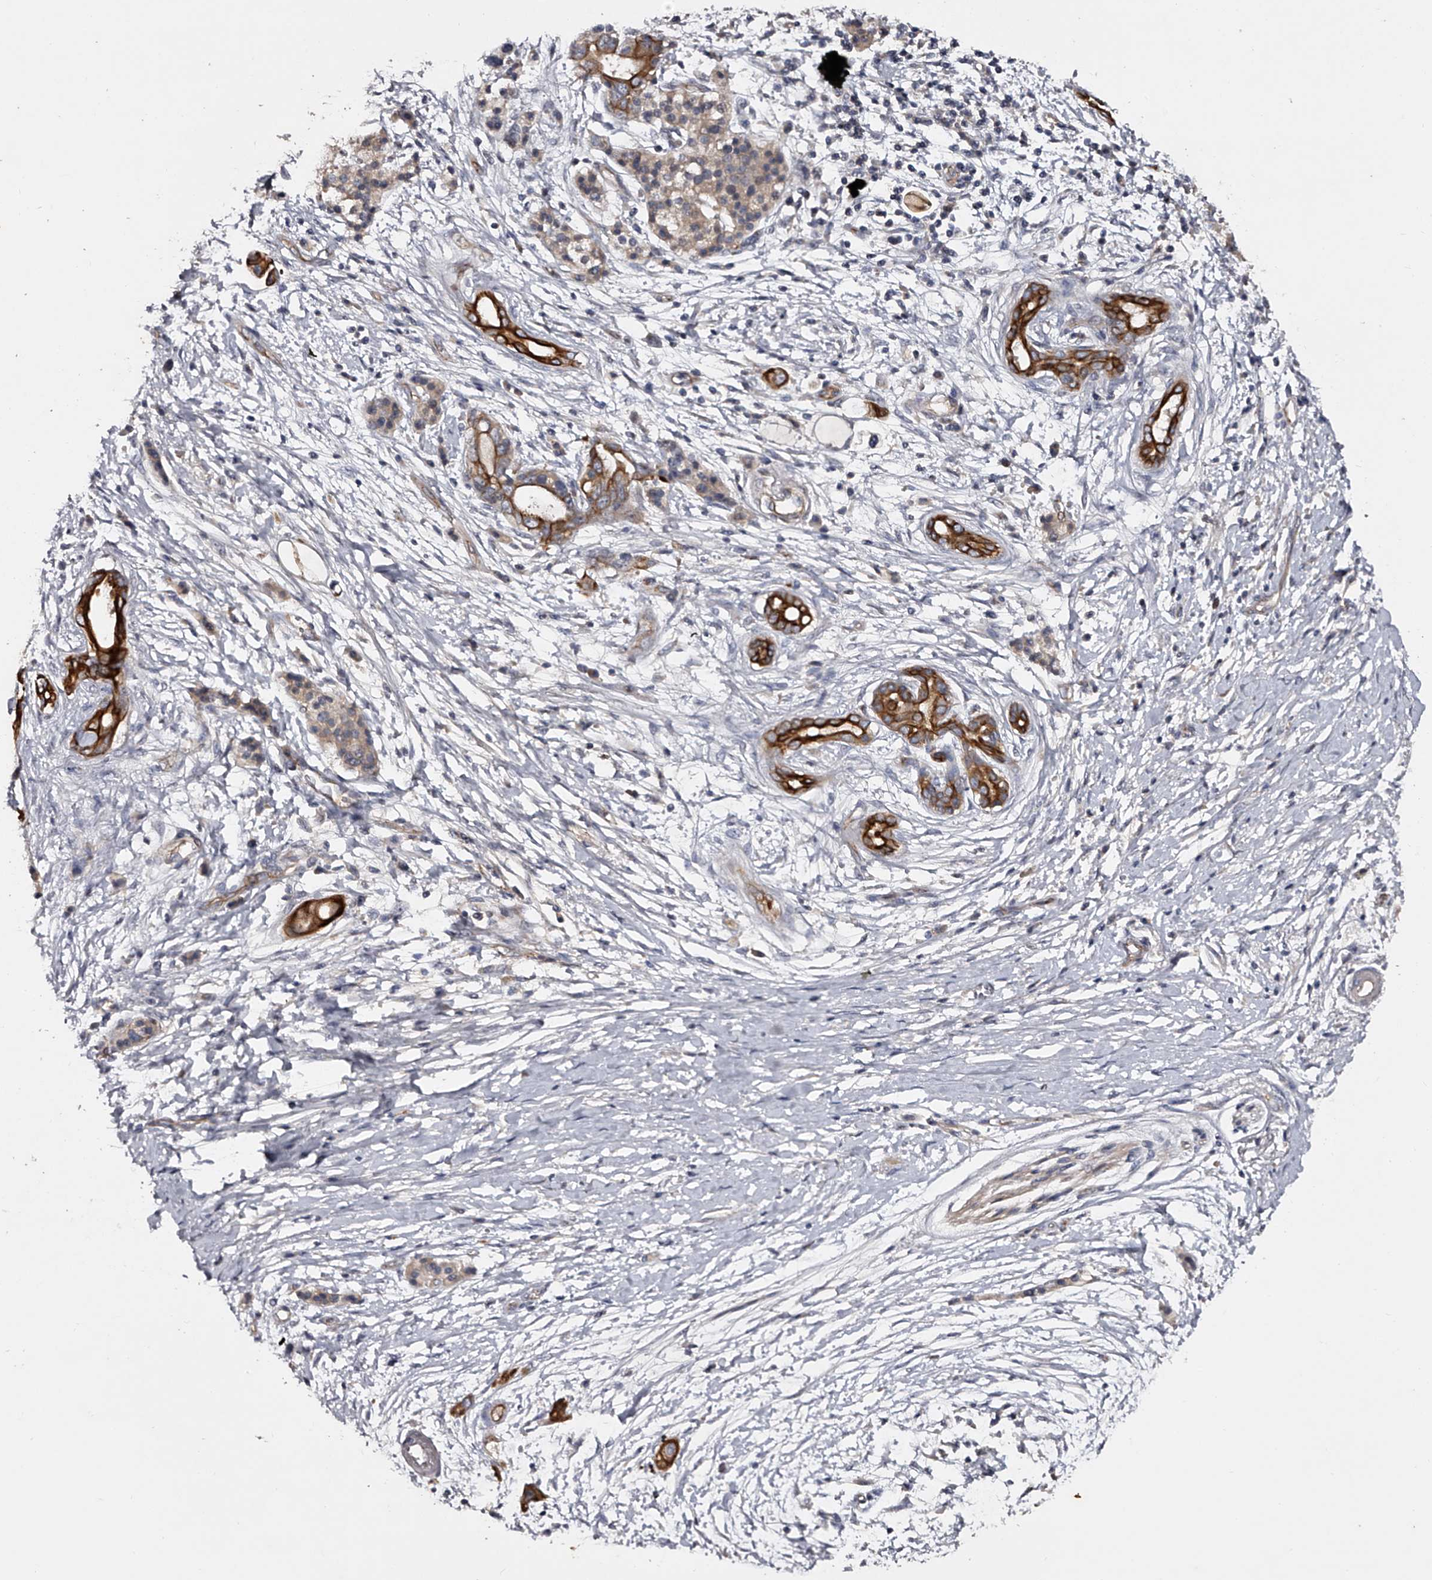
{"staining": {"intensity": "strong", "quantity": ">75%", "location": "cytoplasmic/membranous"}, "tissue": "pancreatic cancer", "cell_type": "Tumor cells", "image_type": "cancer", "snomed": [{"axis": "morphology", "description": "Adenocarcinoma, NOS"}, {"axis": "topography", "description": "Pancreas"}], "caption": "Strong cytoplasmic/membranous expression is appreciated in about >75% of tumor cells in pancreatic cancer (adenocarcinoma).", "gene": "MDN1", "patient": {"sex": "male", "age": 59}}